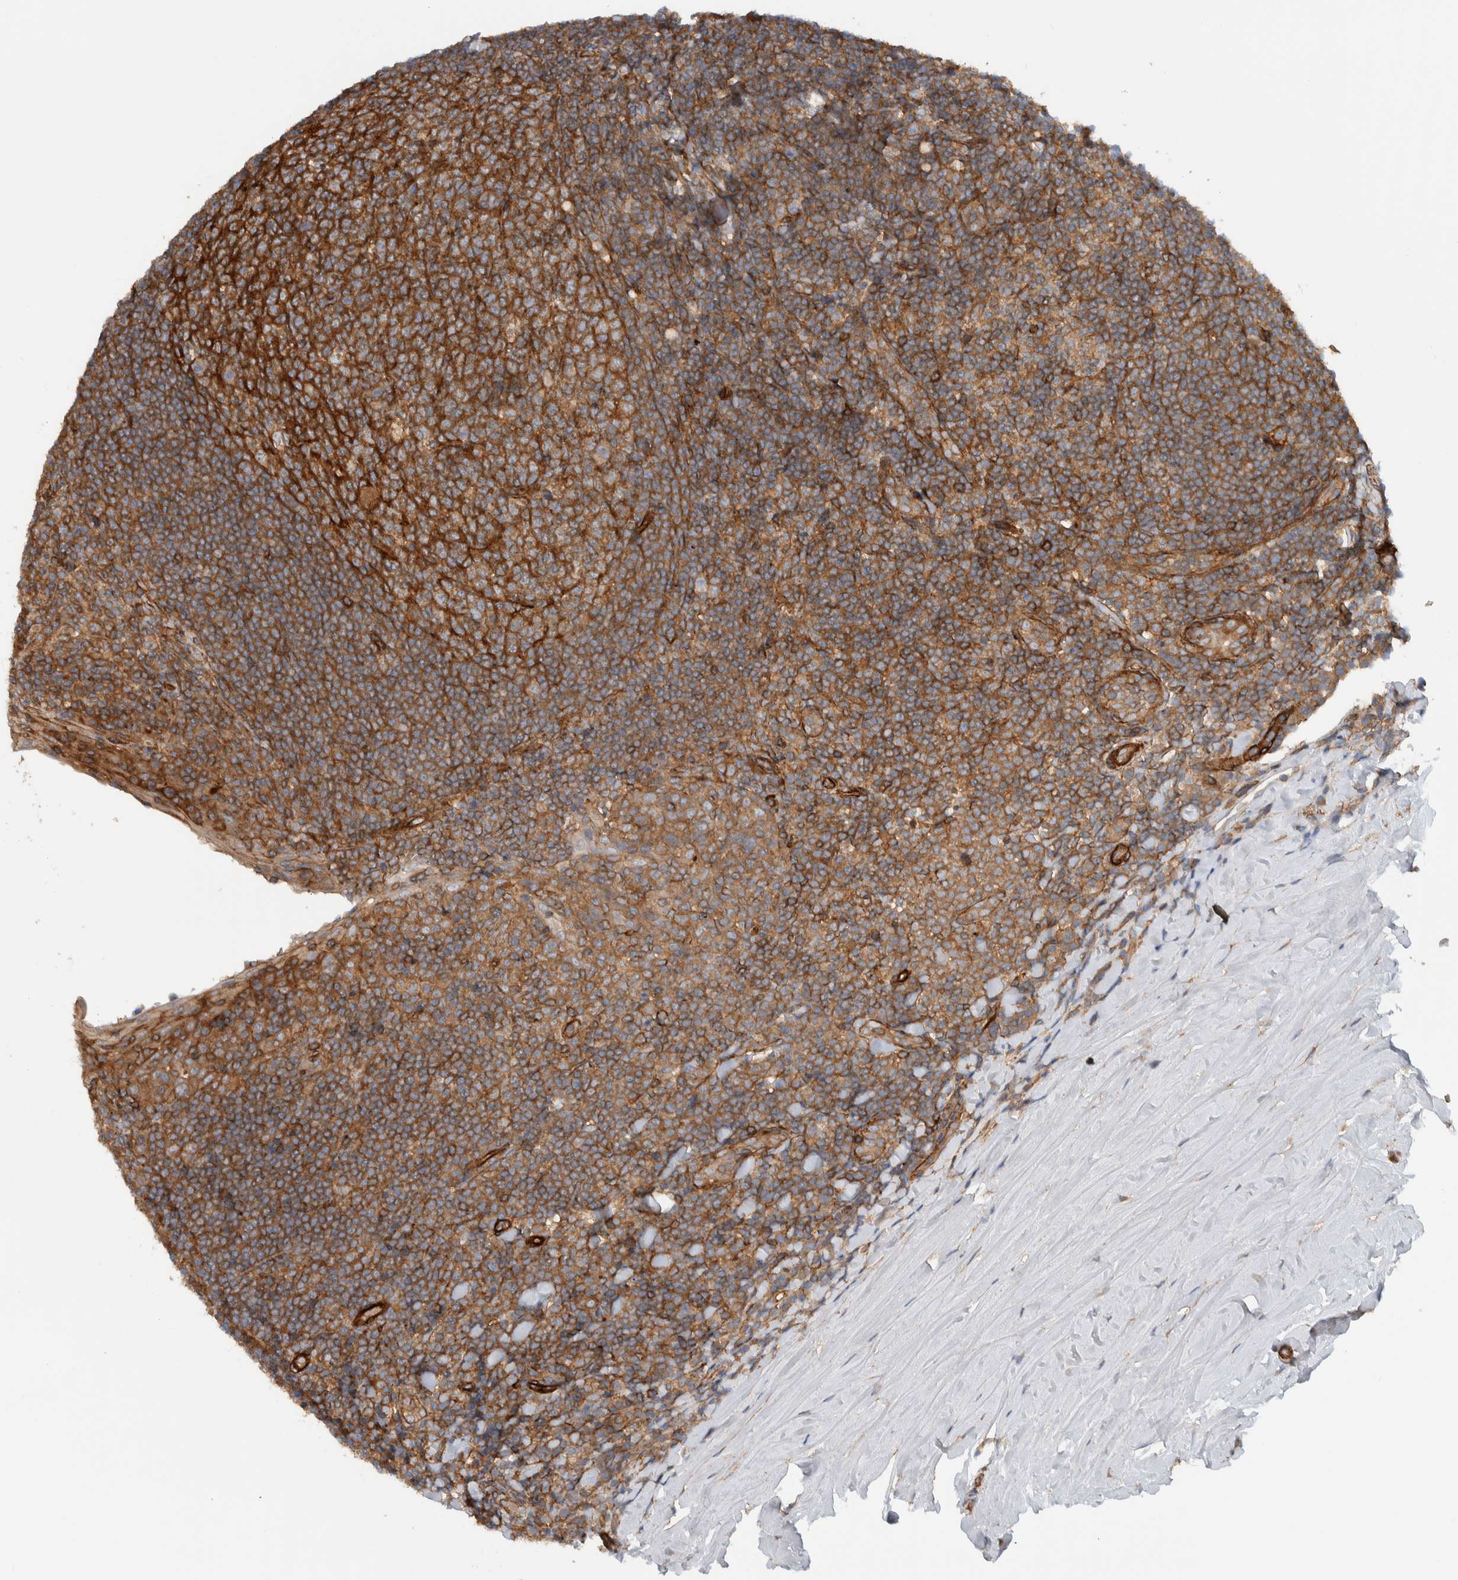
{"staining": {"intensity": "strong", "quantity": ">75%", "location": "cytoplasmic/membranous"}, "tissue": "tonsil", "cell_type": "Germinal center cells", "image_type": "normal", "snomed": [{"axis": "morphology", "description": "Normal tissue, NOS"}, {"axis": "topography", "description": "Tonsil"}], "caption": "The micrograph demonstrates immunohistochemical staining of unremarkable tonsil. There is strong cytoplasmic/membranous expression is present in about >75% of germinal center cells. (Brightfield microscopy of DAB IHC at high magnification).", "gene": "MPRIP", "patient": {"sex": "male", "age": 37}}